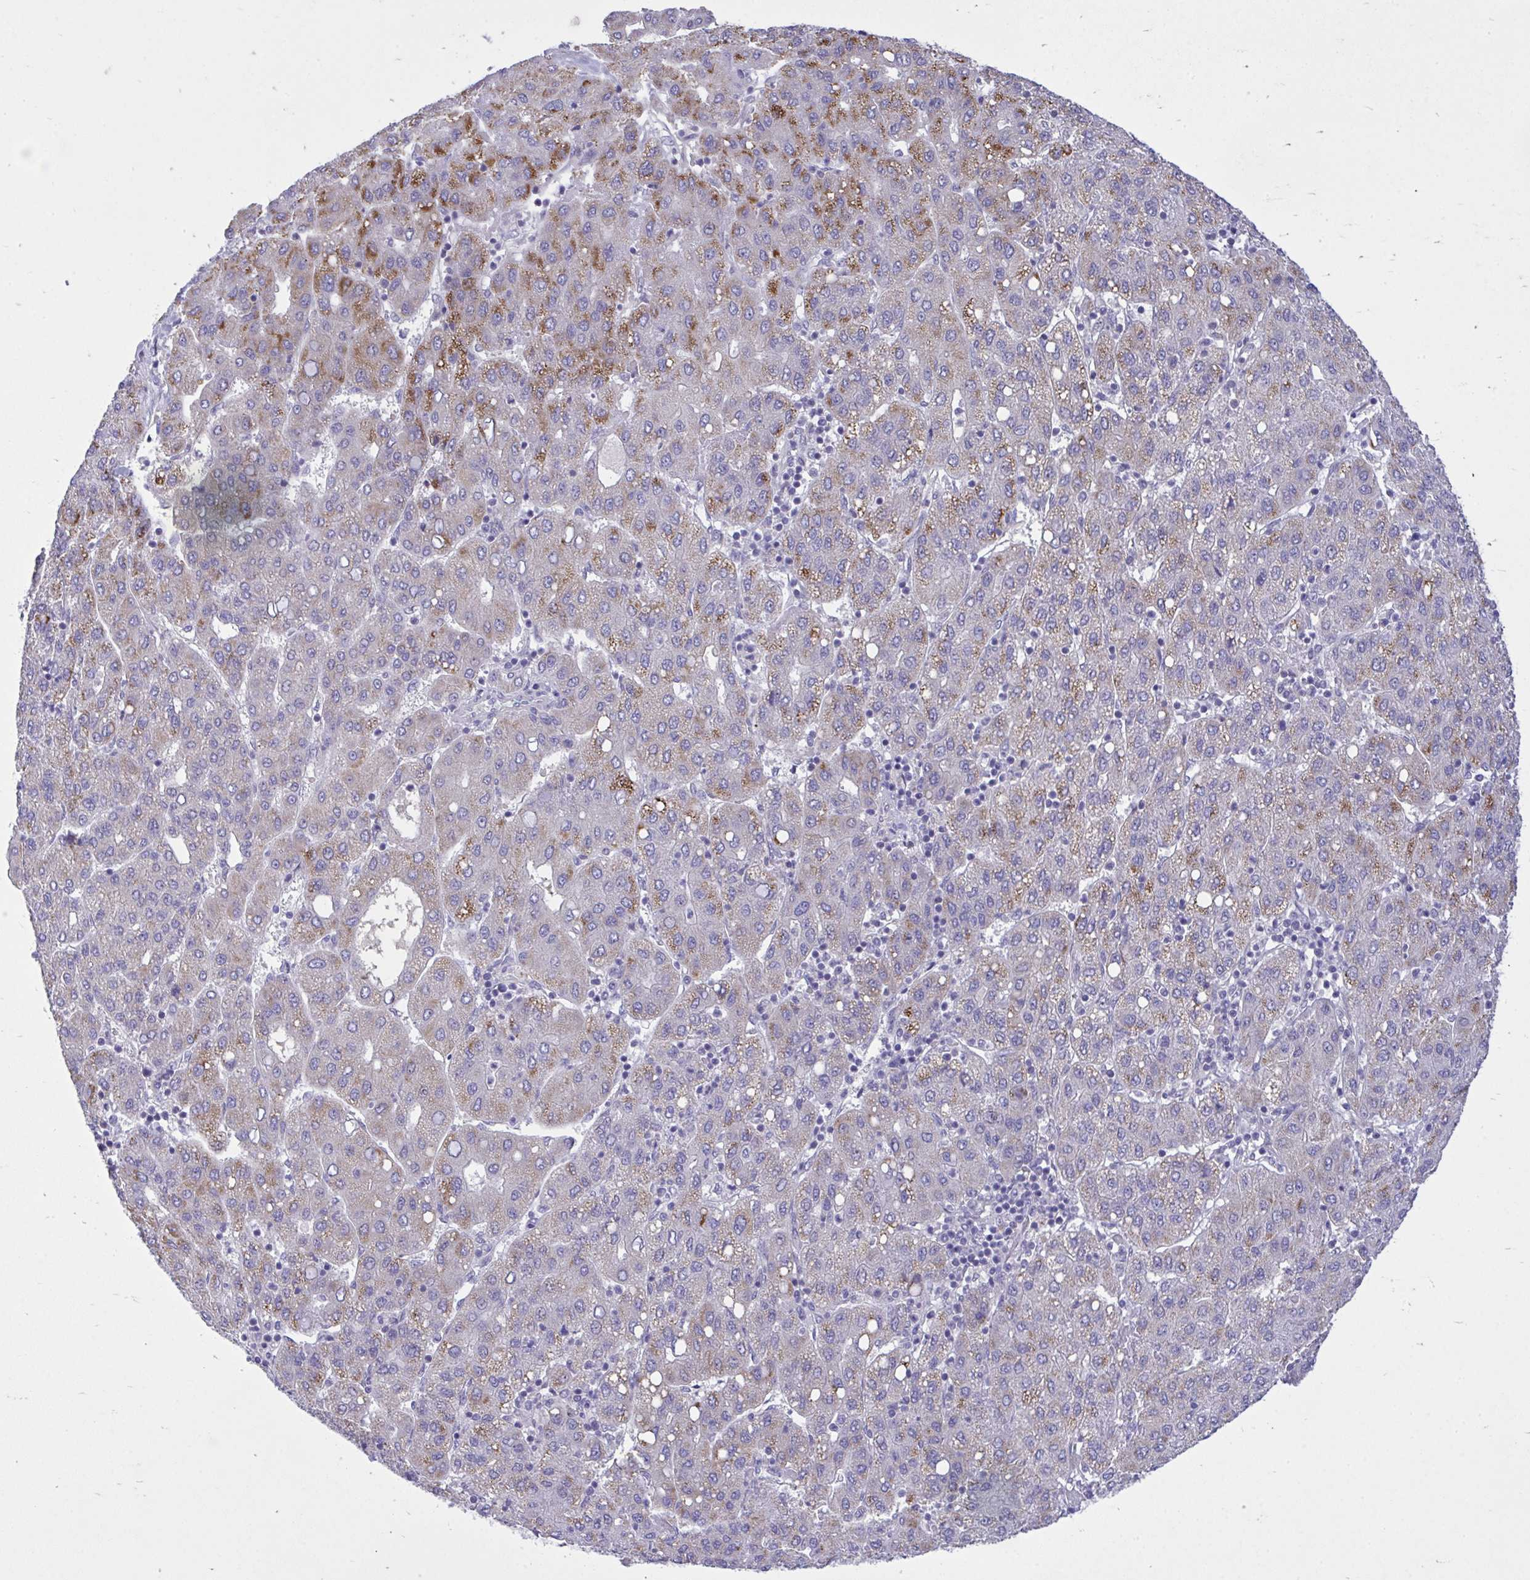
{"staining": {"intensity": "moderate", "quantity": "<25%", "location": "cytoplasmic/membranous"}, "tissue": "liver cancer", "cell_type": "Tumor cells", "image_type": "cancer", "snomed": [{"axis": "morphology", "description": "Carcinoma, Hepatocellular, NOS"}, {"axis": "topography", "description": "Liver"}], "caption": "Moderate cytoplasmic/membranous expression for a protein is identified in approximately <25% of tumor cells of liver hepatocellular carcinoma using immunohistochemistry.", "gene": "HMBOX1", "patient": {"sex": "male", "age": 65}}